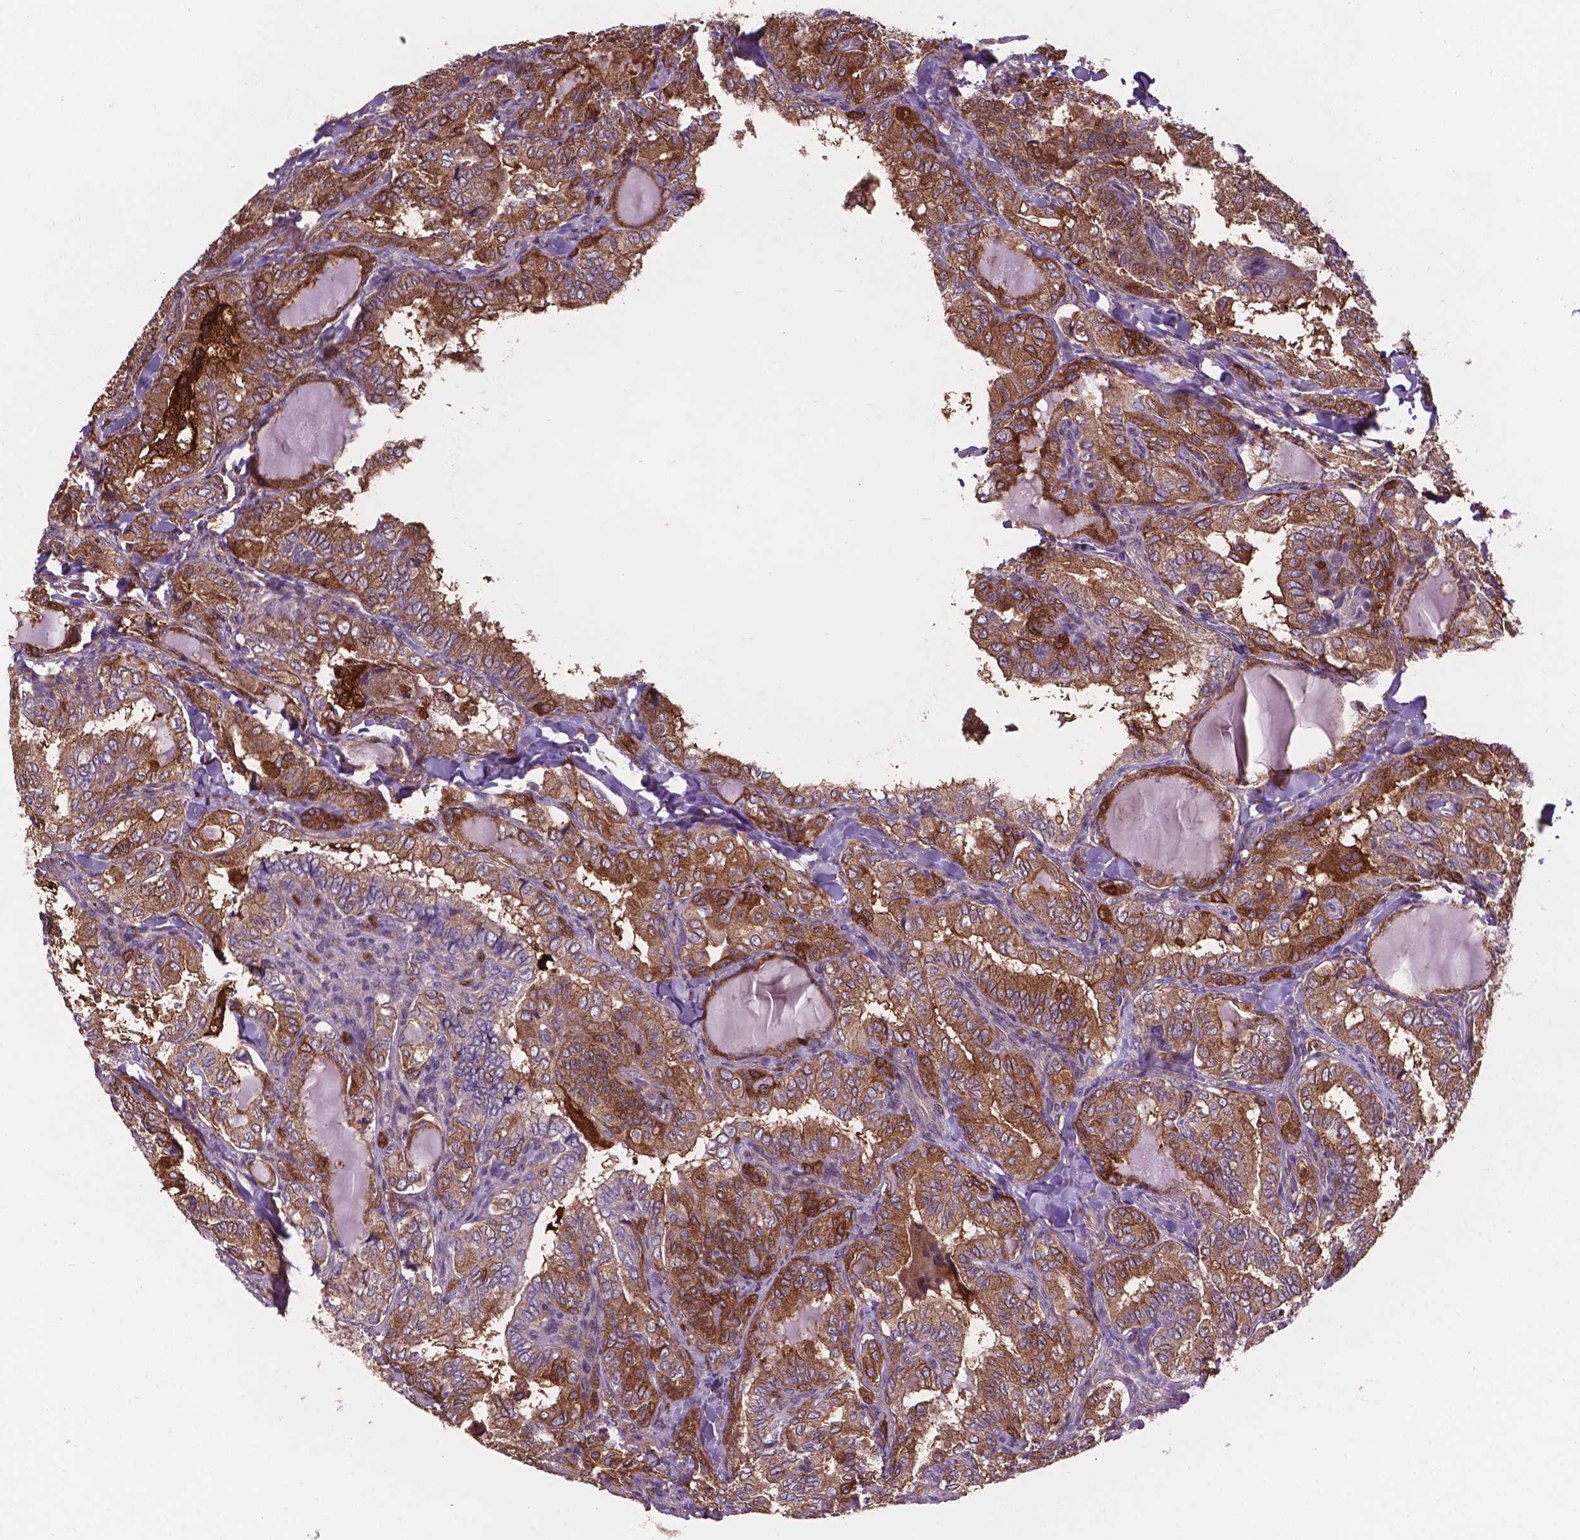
{"staining": {"intensity": "moderate", "quantity": ">75%", "location": "cytoplasmic/membranous"}, "tissue": "thyroid cancer", "cell_type": "Tumor cells", "image_type": "cancer", "snomed": [{"axis": "morphology", "description": "Papillary adenocarcinoma, NOS"}, {"axis": "topography", "description": "Thyroid gland"}], "caption": "Tumor cells exhibit medium levels of moderate cytoplasmic/membranous staining in approximately >75% of cells in human thyroid papillary adenocarcinoma. (DAB IHC, brown staining for protein, blue staining for nuclei).", "gene": "SMAD3", "patient": {"sex": "female", "age": 75}}